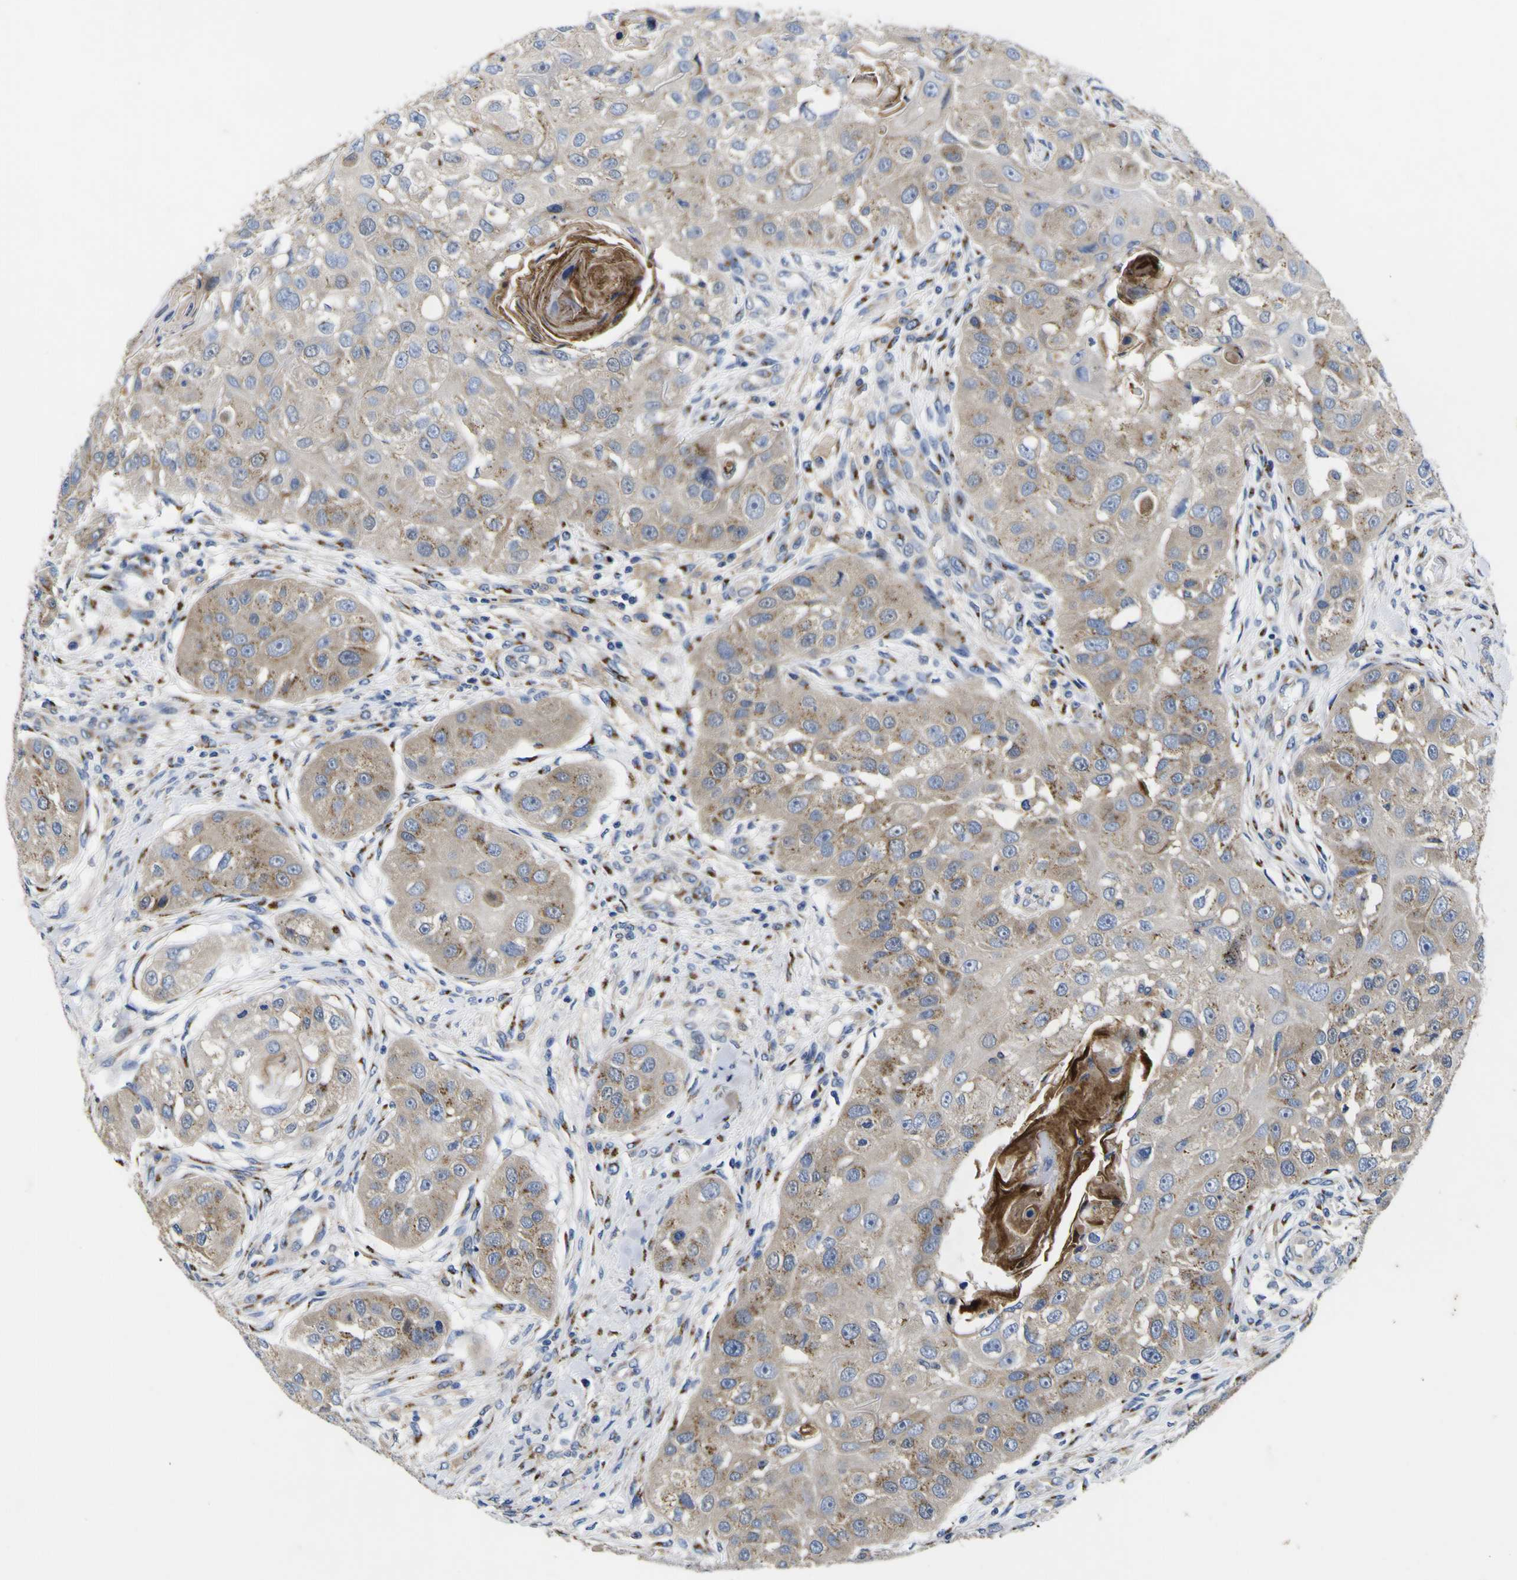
{"staining": {"intensity": "moderate", "quantity": ">75%", "location": "cytoplasmic/membranous"}, "tissue": "head and neck cancer", "cell_type": "Tumor cells", "image_type": "cancer", "snomed": [{"axis": "morphology", "description": "Normal tissue, NOS"}, {"axis": "morphology", "description": "Squamous cell carcinoma, NOS"}, {"axis": "topography", "description": "Skeletal muscle"}, {"axis": "topography", "description": "Head-Neck"}], "caption": "A medium amount of moderate cytoplasmic/membranous positivity is present in approximately >75% of tumor cells in head and neck cancer (squamous cell carcinoma) tissue.", "gene": "COA1", "patient": {"sex": "male", "age": 51}}